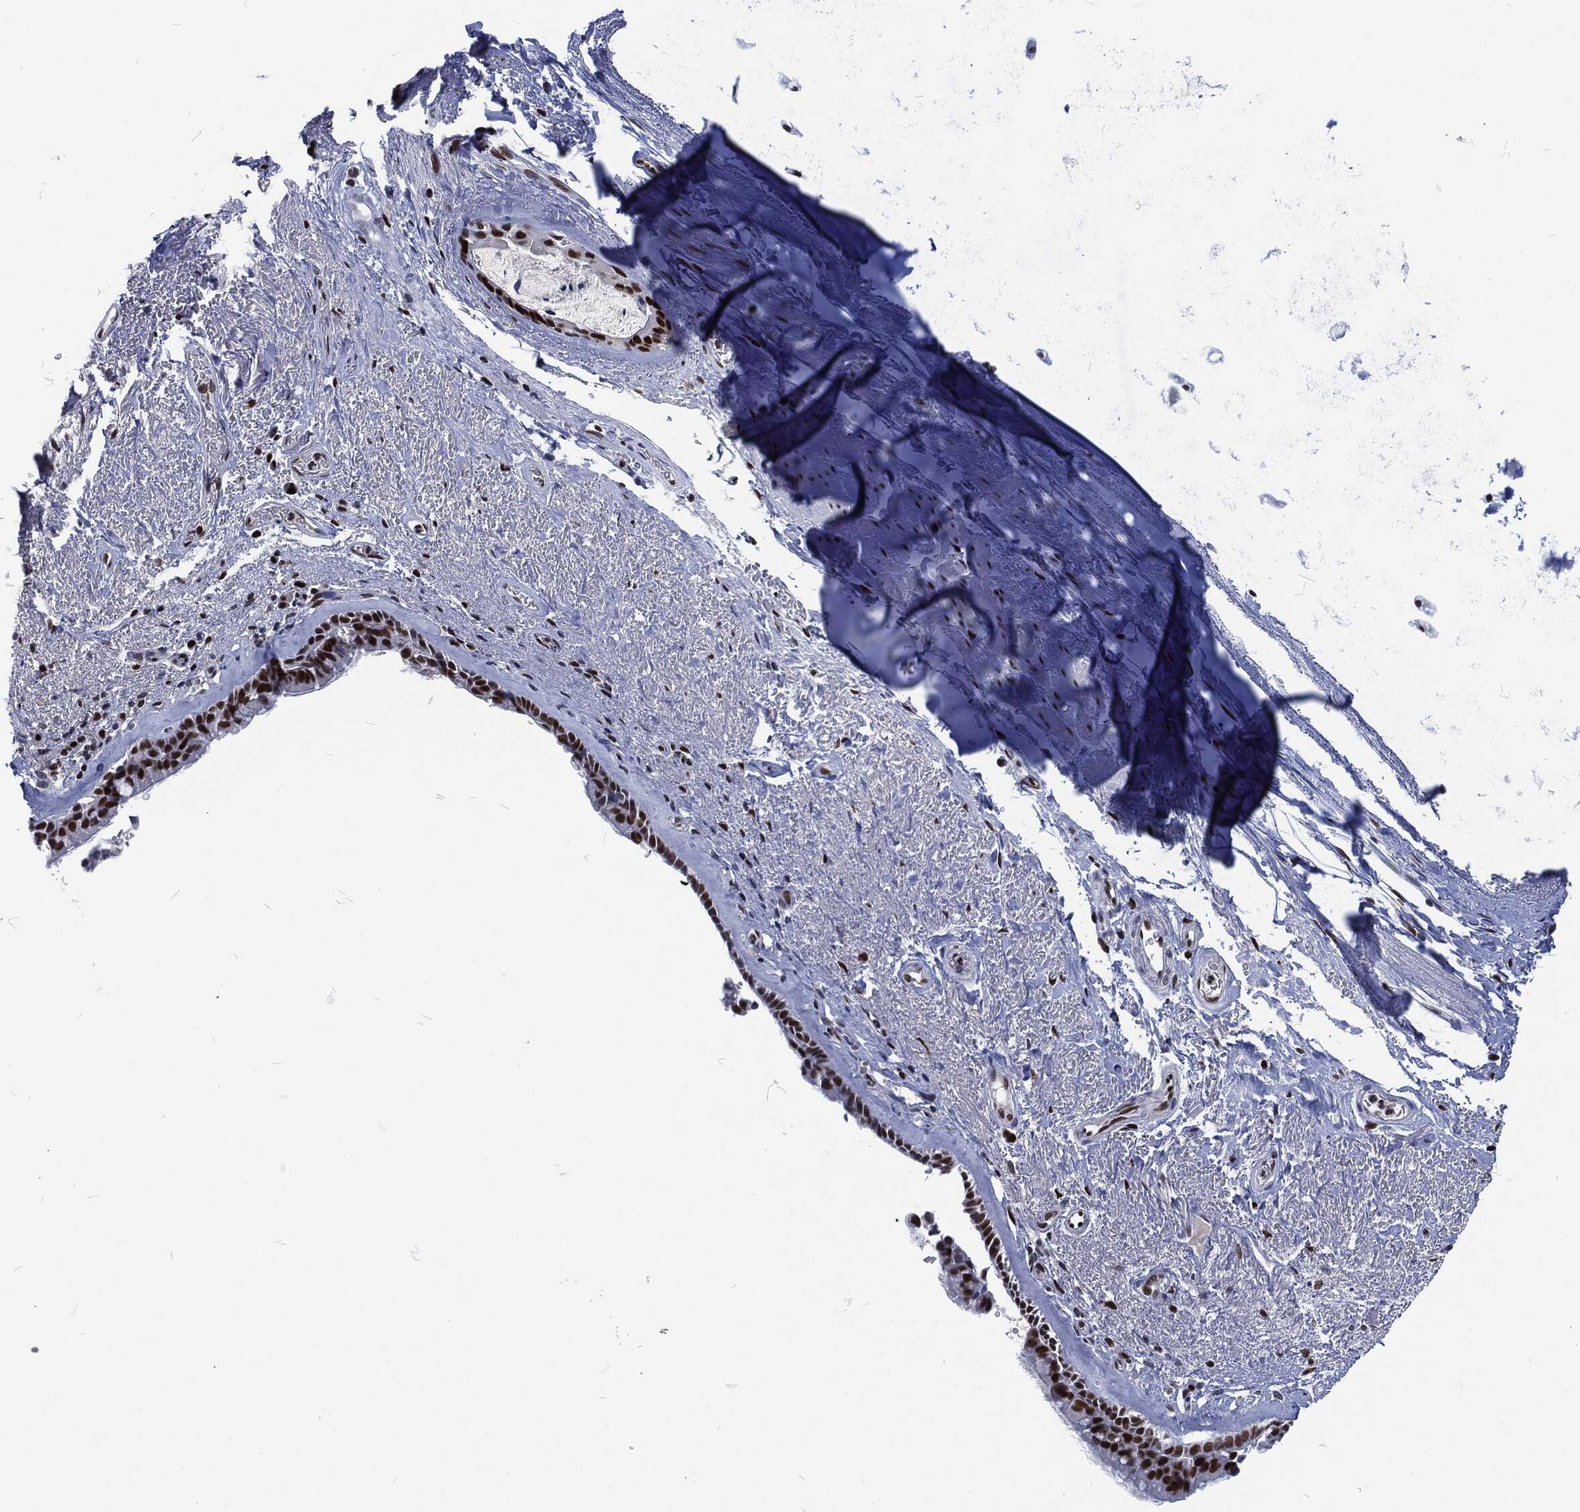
{"staining": {"intensity": "strong", "quantity": ">75%", "location": "nuclear"}, "tissue": "bronchus", "cell_type": "Respiratory epithelial cells", "image_type": "normal", "snomed": [{"axis": "morphology", "description": "Normal tissue, NOS"}, {"axis": "topography", "description": "Bronchus"}], "caption": "High-magnification brightfield microscopy of unremarkable bronchus stained with DAB (brown) and counterstained with hematoxylin (blue). respiratory epithelial cells exhibit strong nuclear positivity is present in about>75% of cells. The protein is shown in brown color, while the nuclei are stained blue.", "gene": "DCPS", "patient": {"sex": "male", "age": 82}}